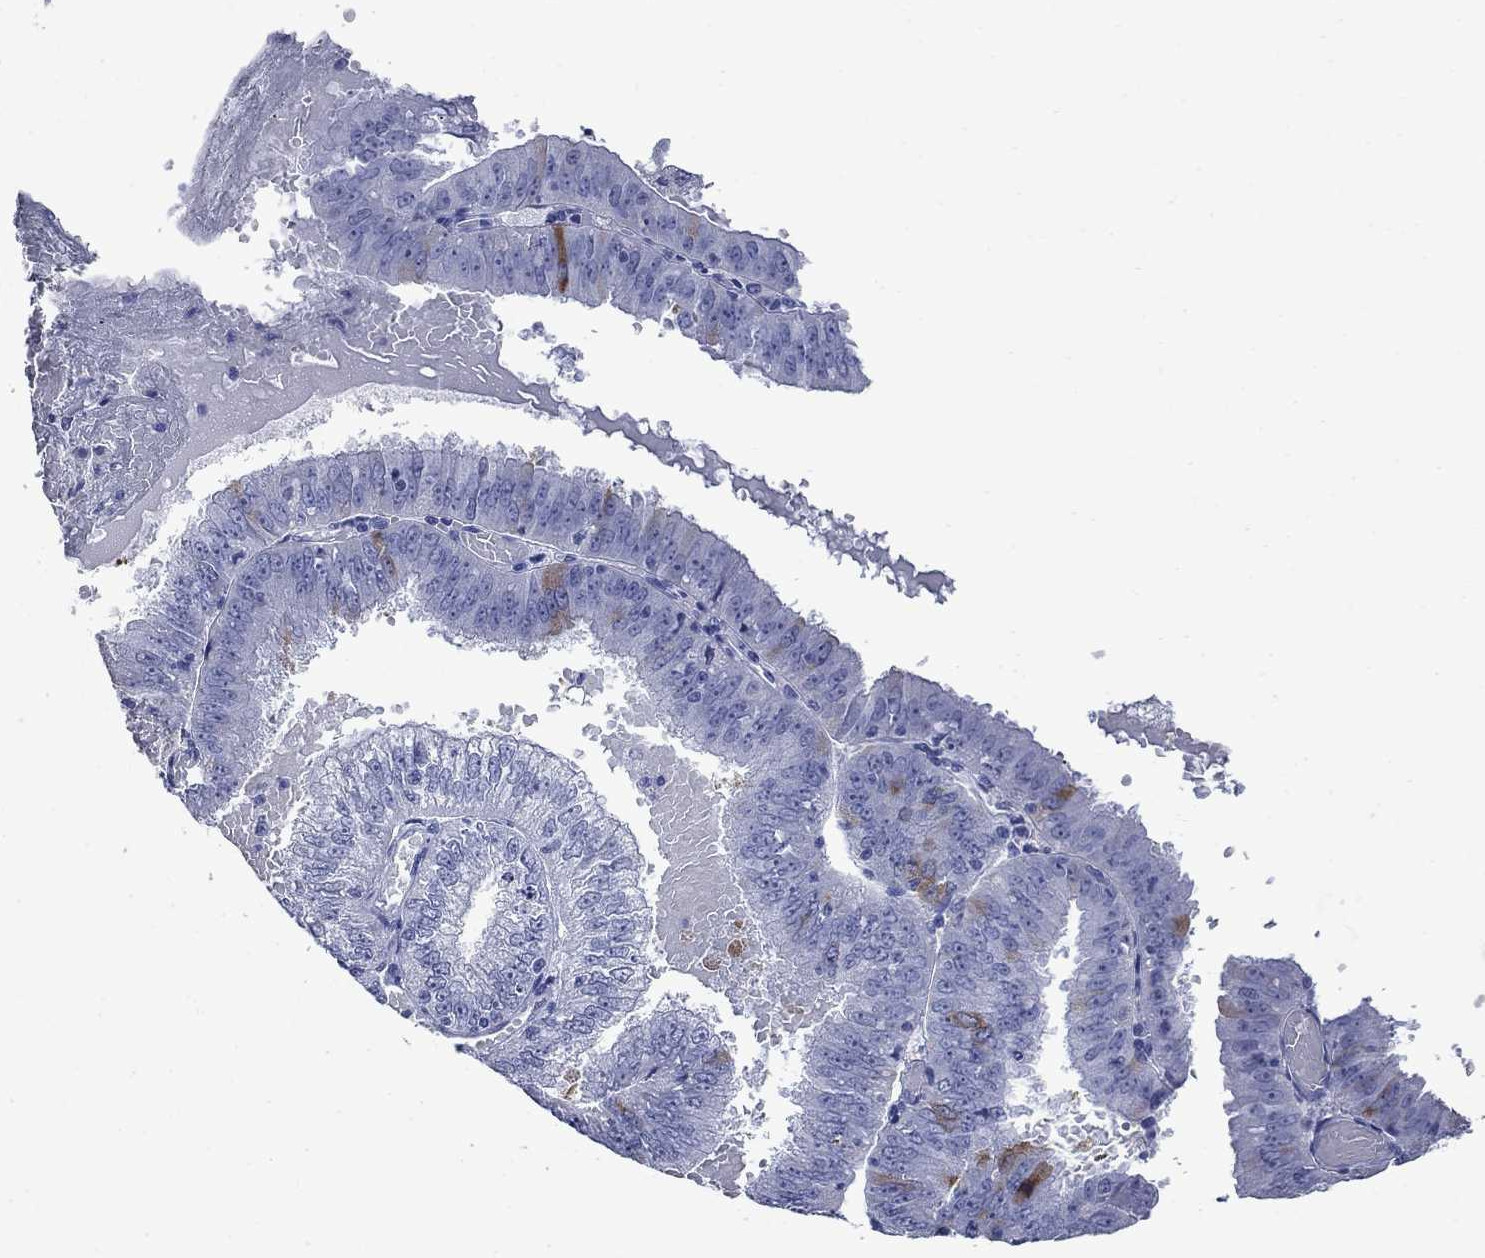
{"staining": {"intensity": "strong", "quantity": "<25%", "location": "cytoplasmic/membranous"}, "tissue": "endometrial cancer", "cell_type": "Tumor cells", "image_type": "cancer", "snomed": [{"axis": "morphology", "description": "Adenocarcinoma, NOS"}, {"axis": "topography", "description": "Endometrium"}], "caption": "The micrograph displays immunohistochemical staining of adenocarcinoma (endometrial). There is strong cytoplasmic/membranous expression is appreciated in approximately <25% of tumor cells.", "gene": "TACC3", "patient": {"sex": "female", "age": 66}}